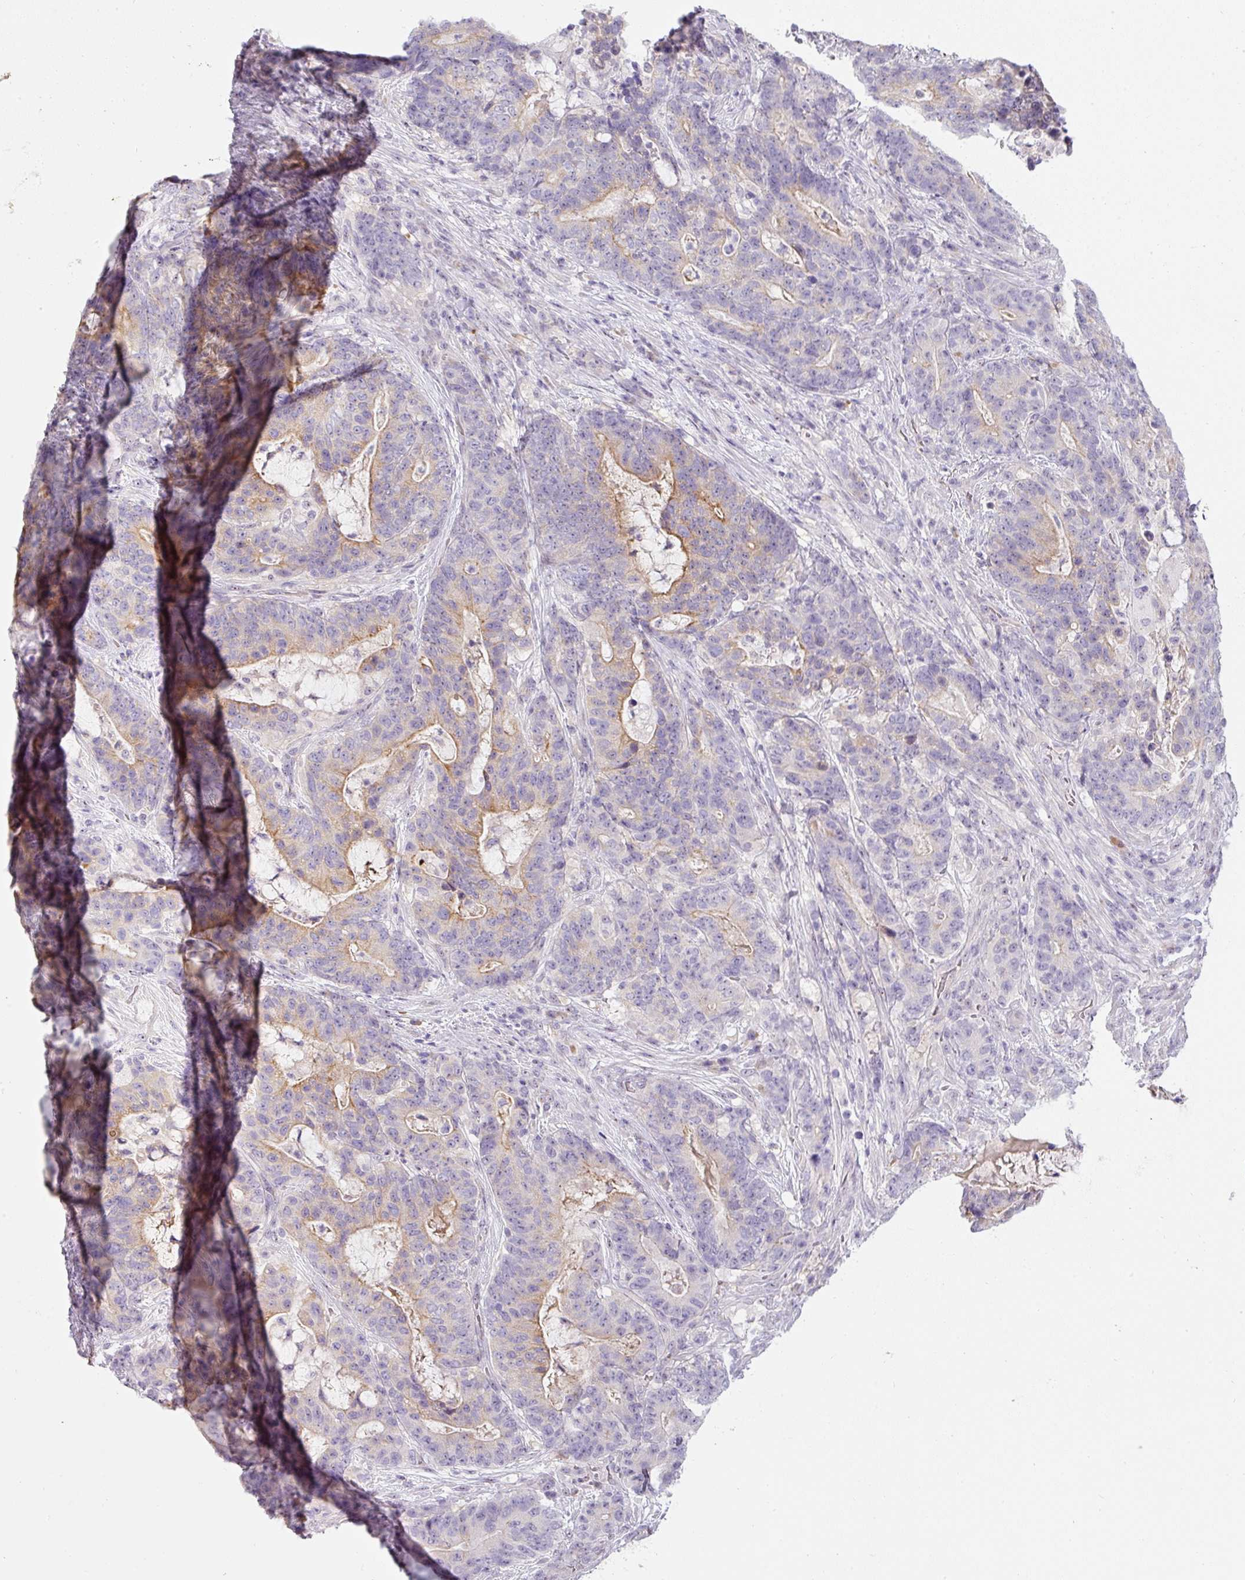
{"staining": {"intensity": "moderate", "quantity": "<25%", "location": "cytoplasmic/membranous"}, "tissue": "stomach cancer", "cell_type": "Tumor cells", "image_type": "cancer", "snomed": [{"axis": "morphology", "description": "Normal tissue, NOS"}, {"axis": "morphology", "description": "Adenocarcinoma, NOS"}, {"axis": "topography", "description": "Stomach"}], "caption": "Protein expression analysis of human stomach cancer (adenocarcinoma) reveals moderate cytoplasmic/membranous positivity in about <25% of tumor cells. The staining was performed using DAB, with brown indicating positive protein expression. Nuclei are stained blue with hematoxylin.", "gene": "TMEM37", "patient": {"sex": "female", "age": 64}}